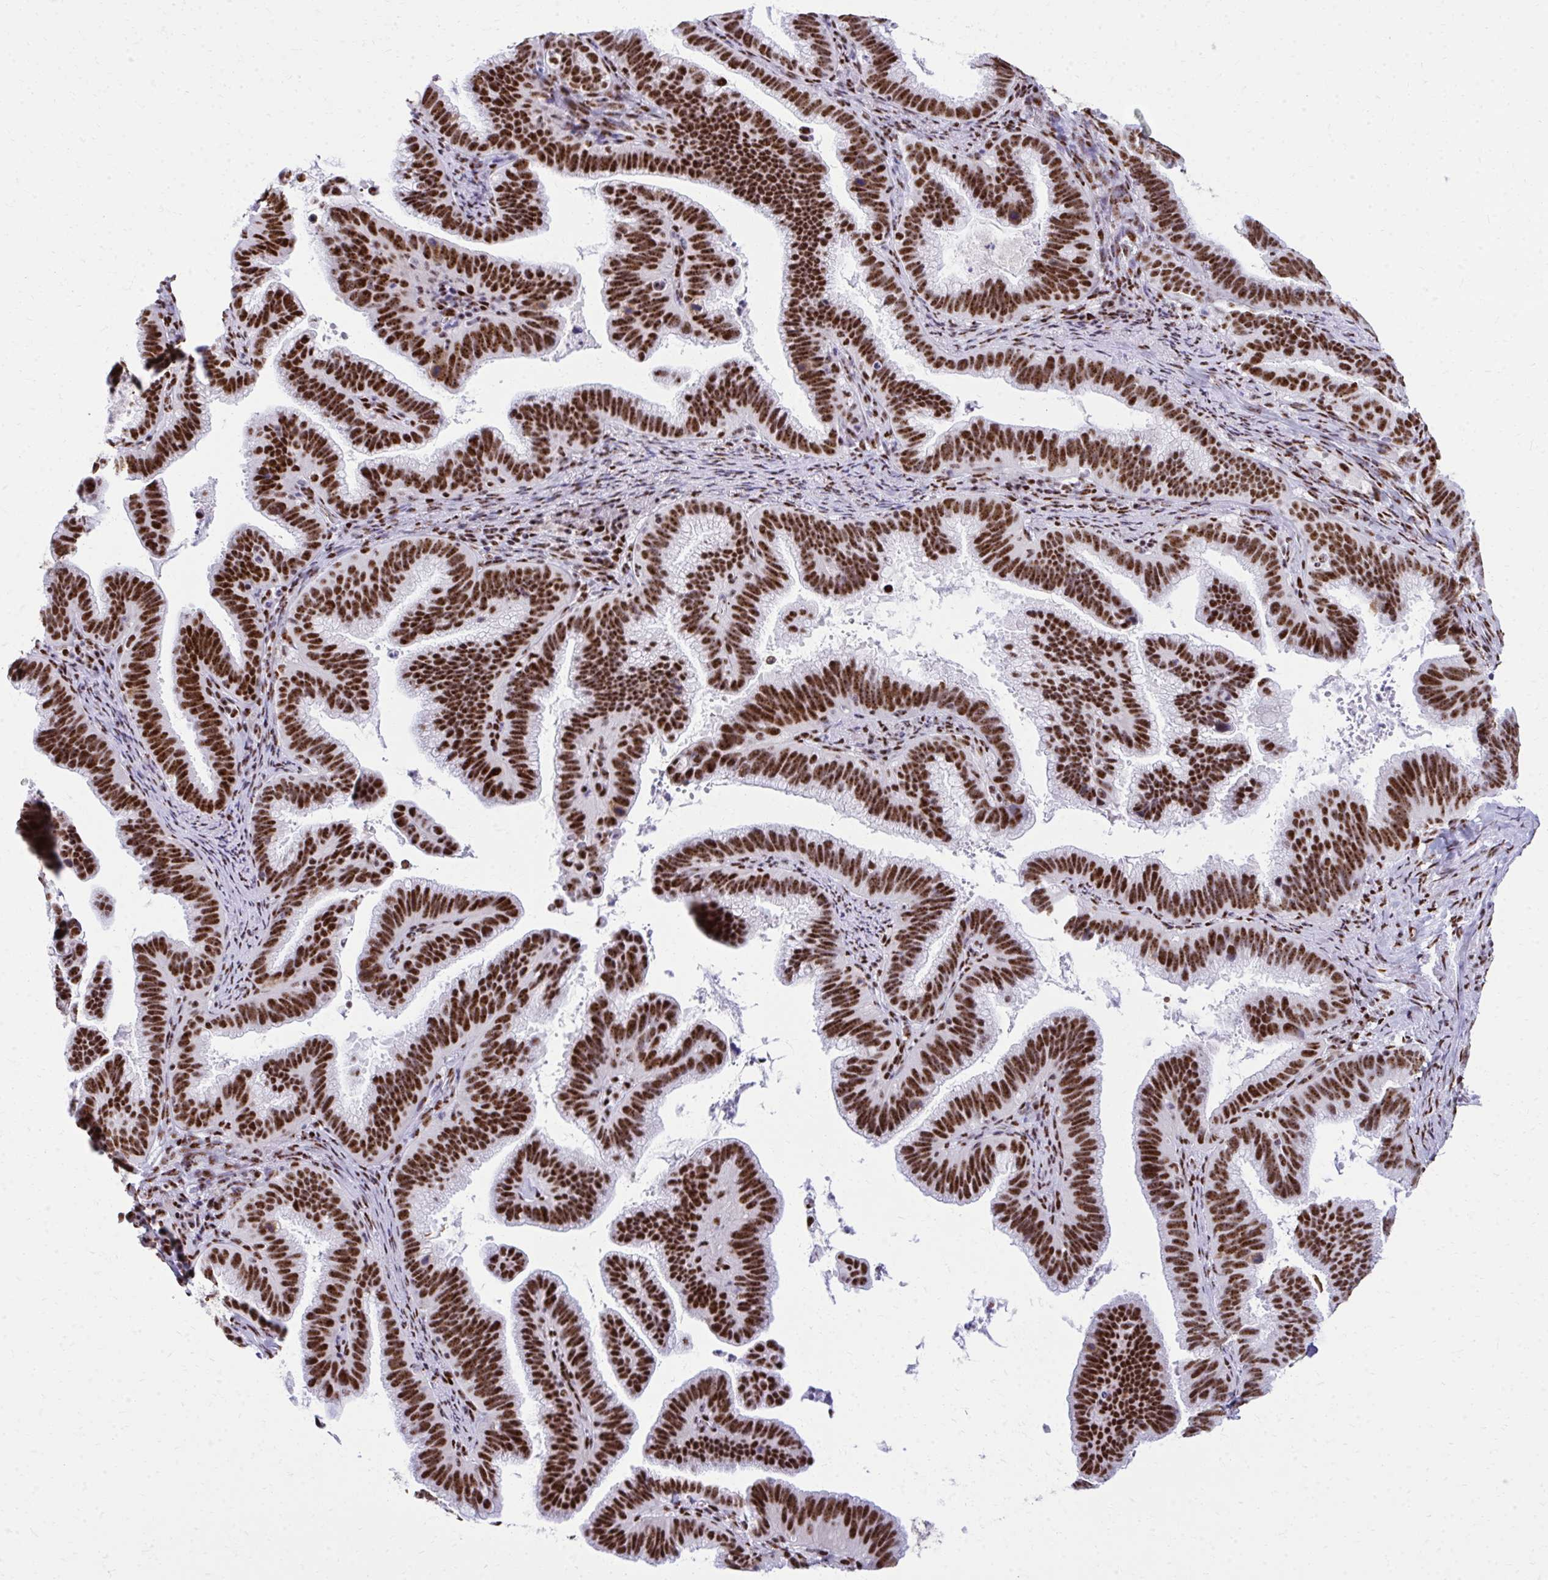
{"staining": {"intensity": "strong", "quantity": ">75%", "location": "nuclear"}, "tissue": "cervical cancer", "cell_type": "Tumor cells", "image_type": "cancer", "snomed": [{"axis": "morphology", "description": "Adenocarcinoma, NOS"}, {"axis": "topography", "description": "Cervix"}], "caption": "Adenocarcinoma (cervical) stained for a protein (brown) shows strong nuclear positive positivity in about >75% of tumor cells.", "gene": "PELP1", "patient": {"sex": "female", "age": 61}}